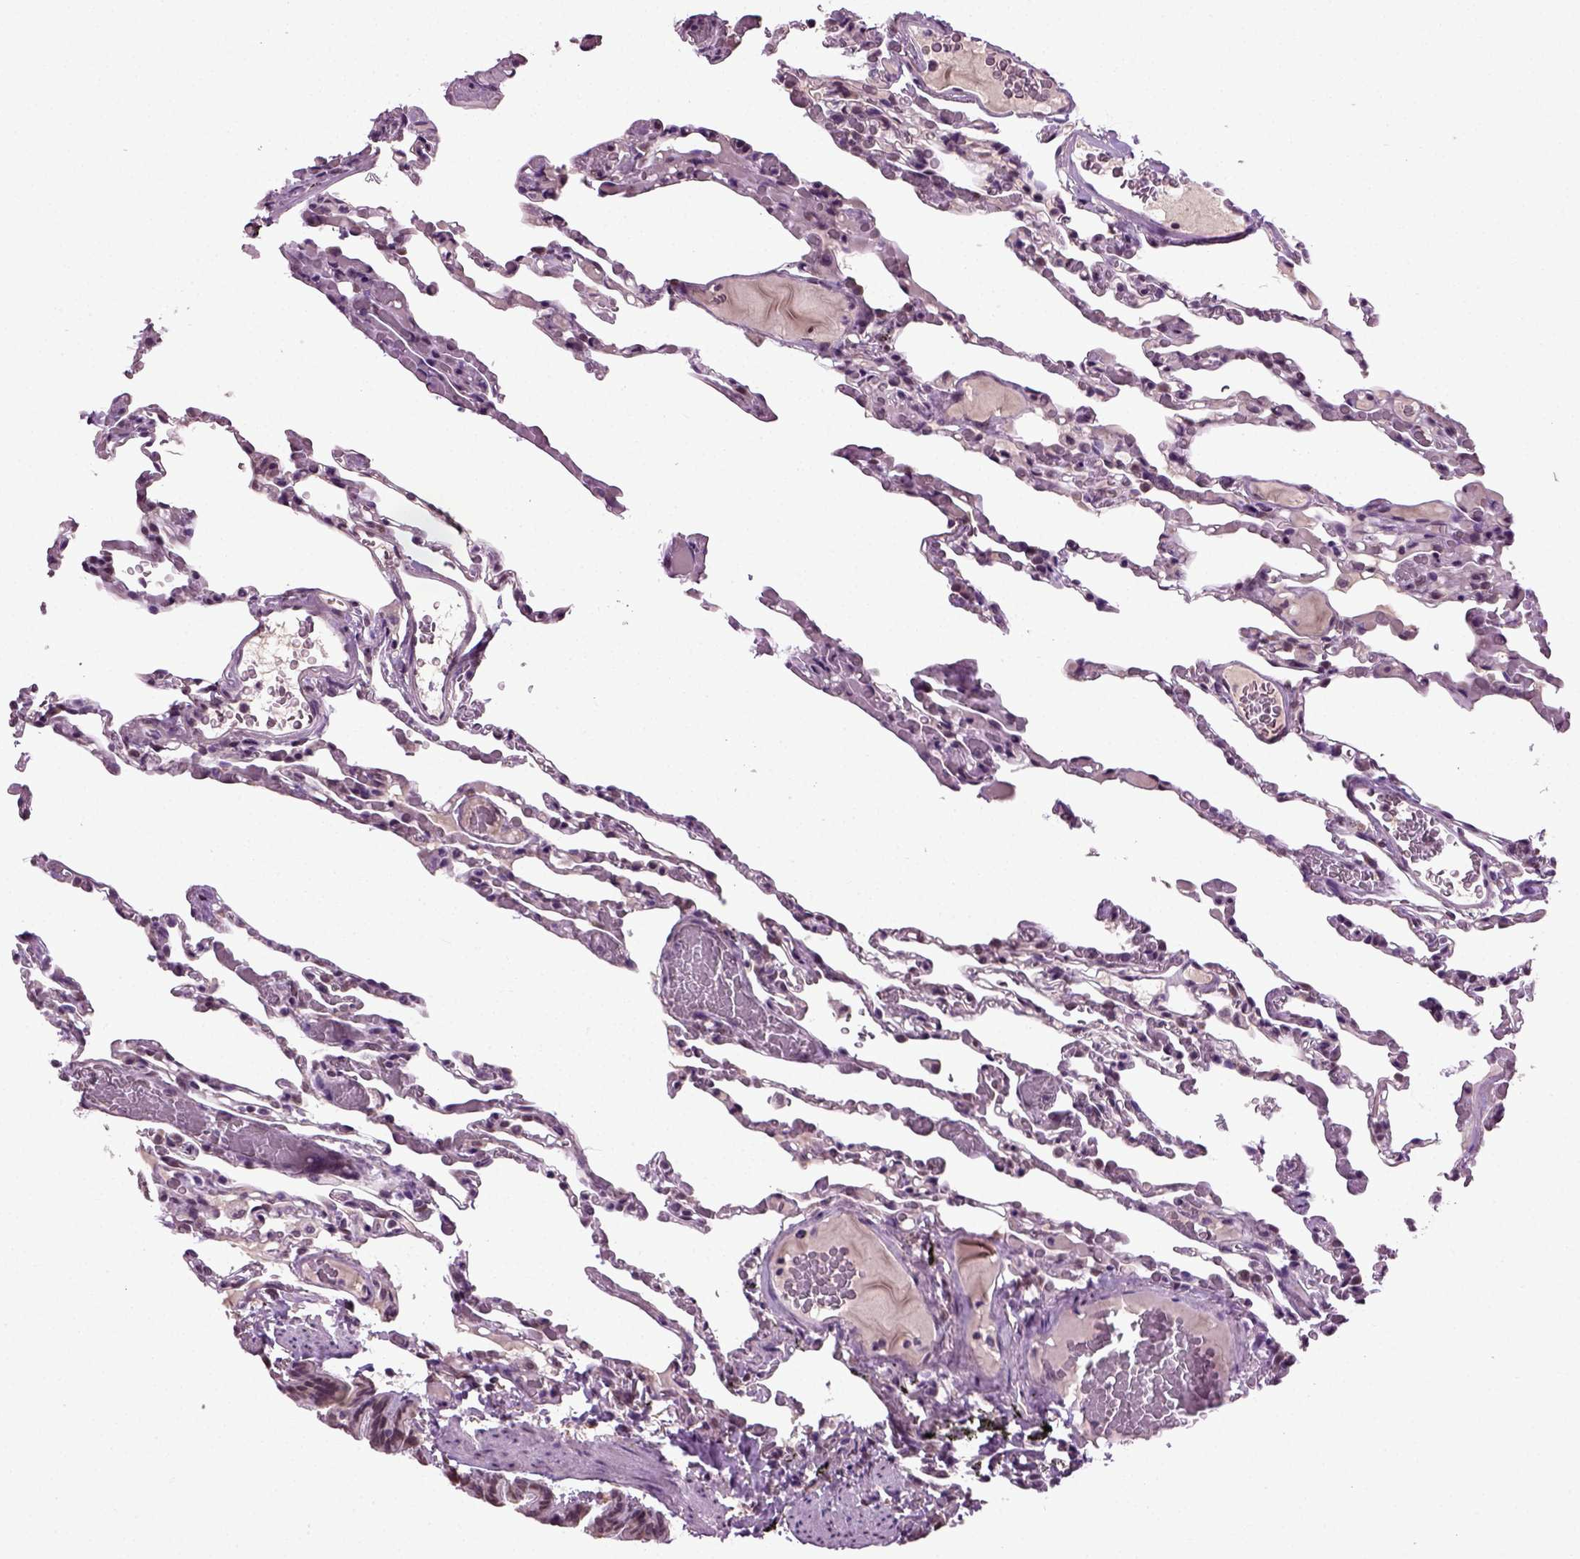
{"staining": {"intensity": "moderate", "quantity": "<25%", "location": "nuclear"}, "tissue": "lung", "cell_type": "Alveolar cells", "image_type": "normal", "snomed": [{"axis": "morphology", "description": "Normal tissue, NOS"}, {"axis": "topography", "description": "Lung"}], "caption": "An IHC photomicrograph of benign tissue is shown. Protein staining in brown labels moderate nuclear positivity in lung within alveolar cells. The staining is performed using DAB brown chromogen to label protein expression. The nuclei are counter-stained blue using hematoxylin.", "gene": "RCOR3", "patient": {"sex": "female", "age": 43}}